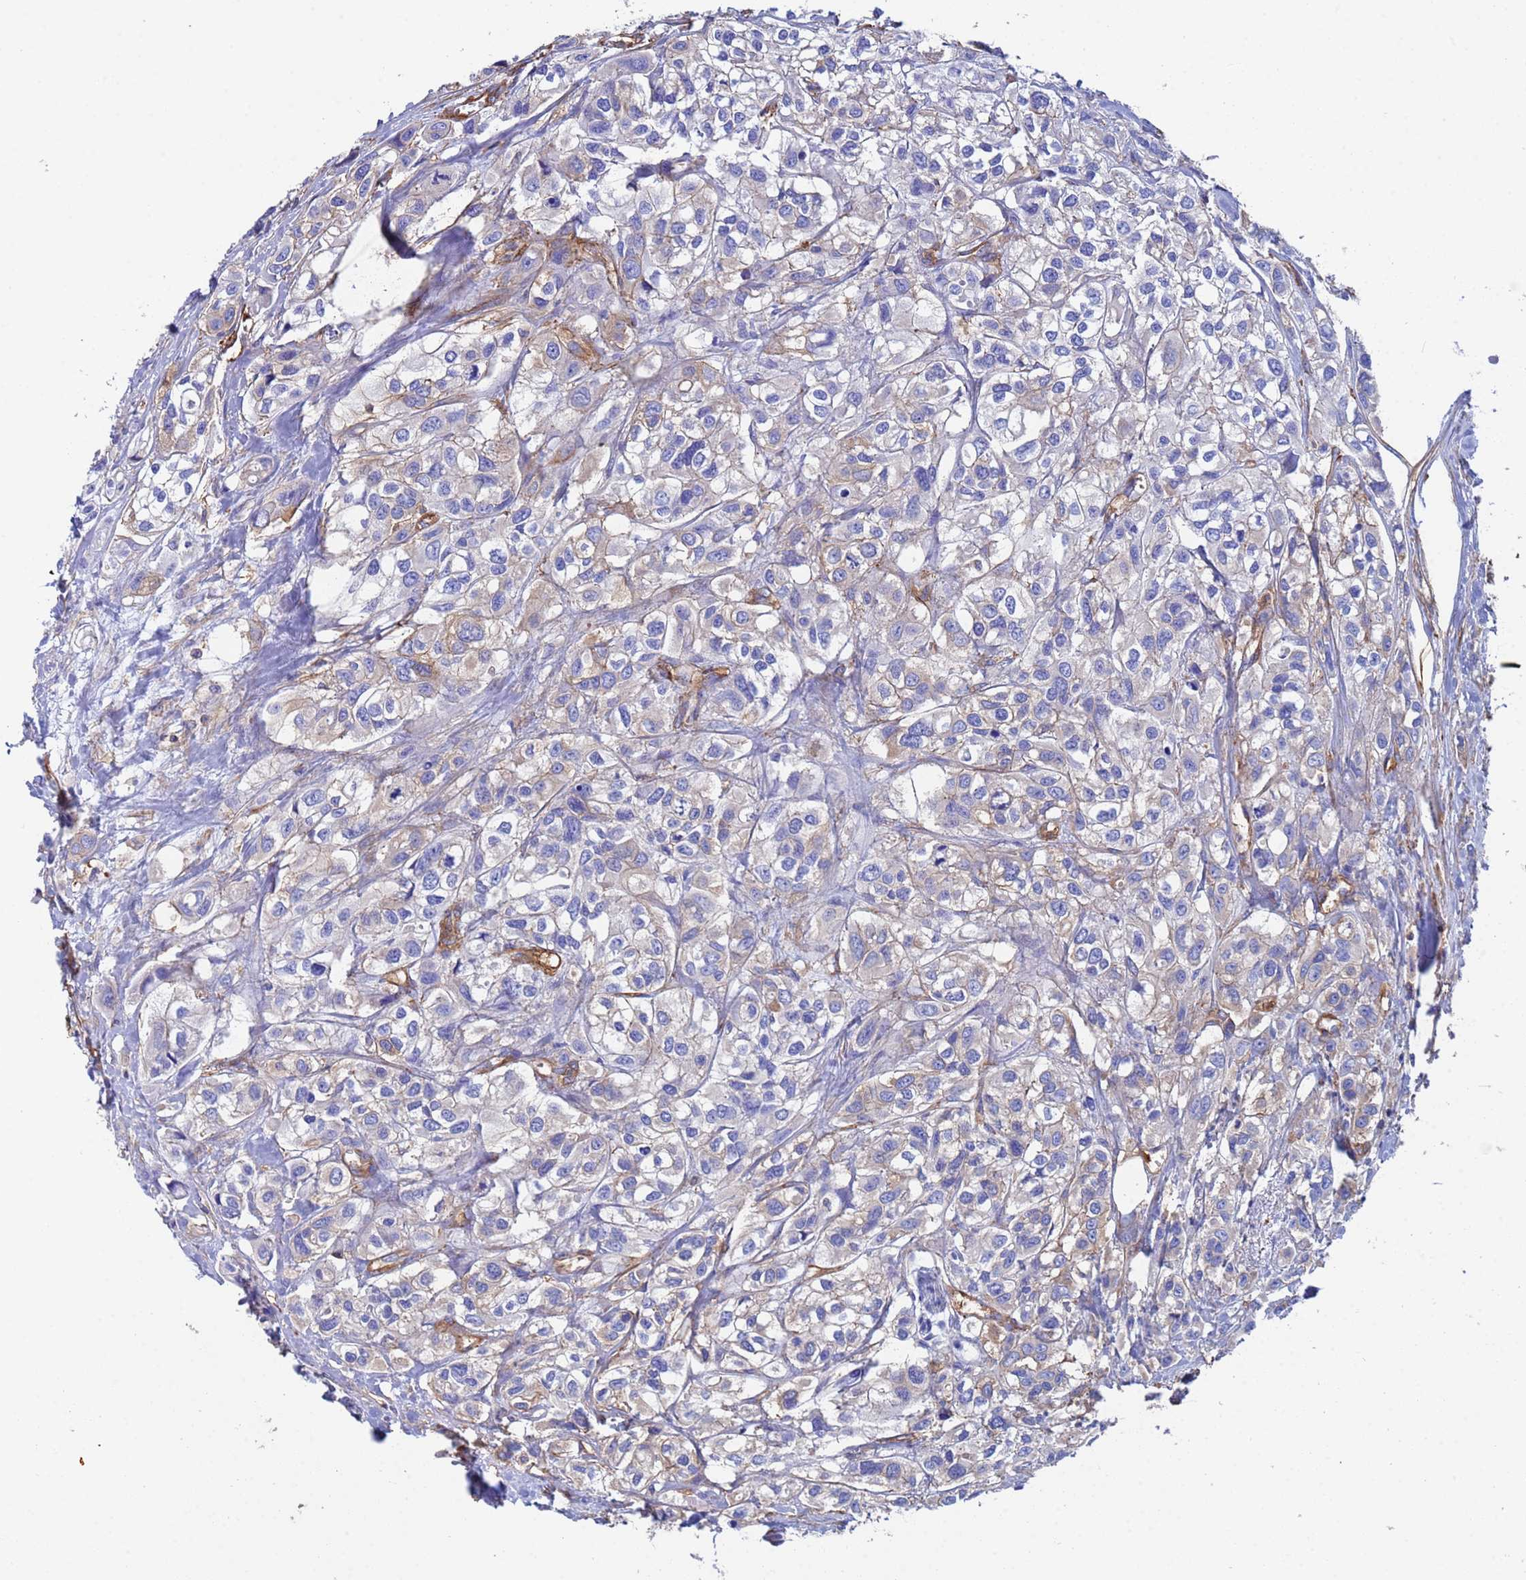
{"staining": {"intensity": "weak", "quantity": "25%-75%", "location": "cytoplasmic/membranous"}, "tissue": "urothelial cancer", "cell_type": "Tumor cells", "image_type": "cancer", "snomed": [{"axis": "morphology", "description": "Urothelial carcinoma, High grade"}, {"axis": "topography", "description": "Urinary bladder"}], "caption": "A high-resolution photomicrograph shows IHC staining of high-grade urothelial carcinoma, which reveals weak cytoplasmic/membranous positivity in about 25%-75% of tumor cells.", "gene": "MYL12A", "patient": {"sex": "male", "age": 67}}